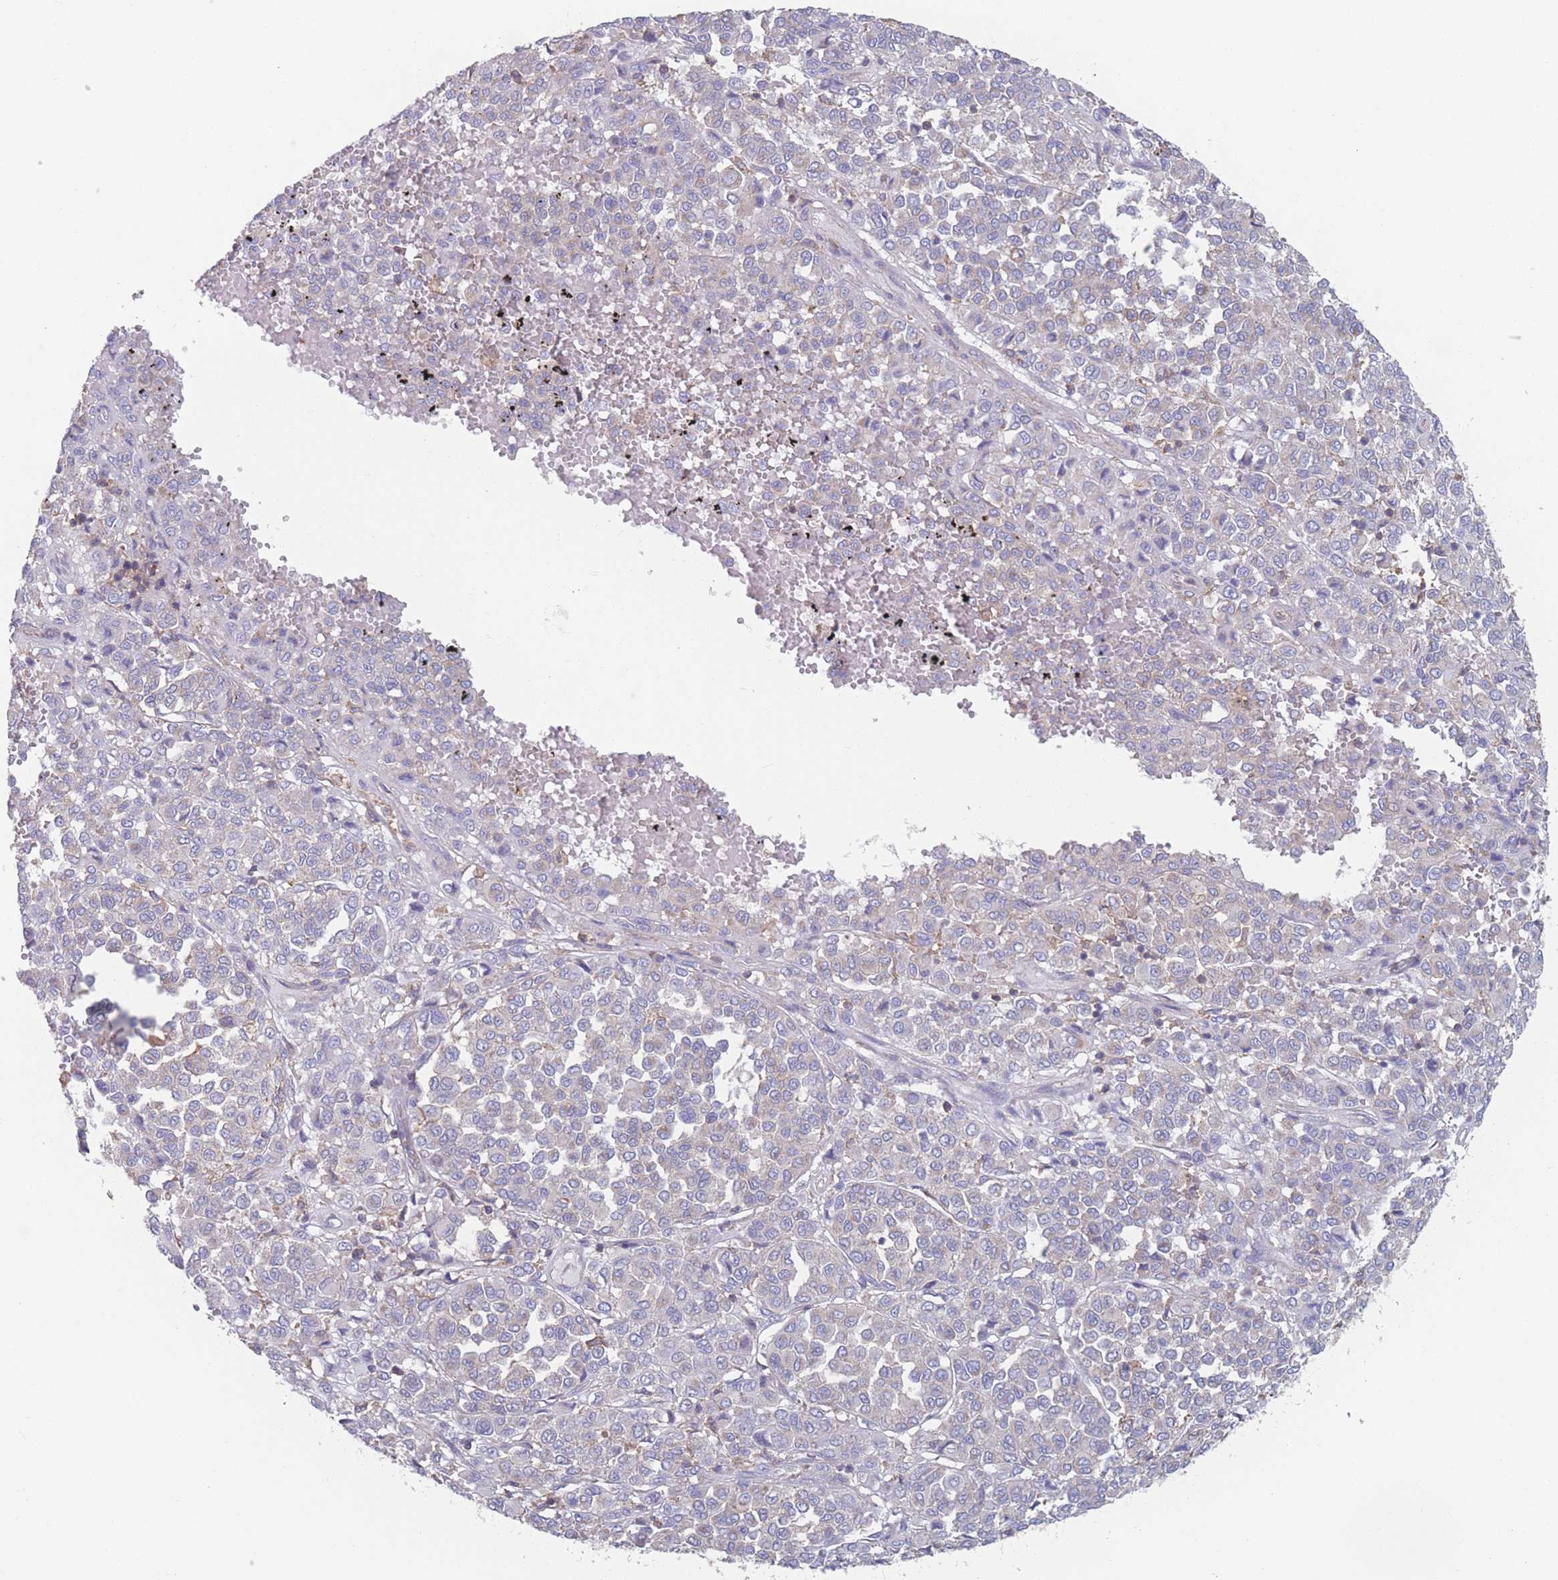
{"staining": {"intensity": "moderate", "quantity": "<25%", "location": "cytoplasmic/membranous"}, "tissue": "melanoma", "cell_type": "Tumor cells", "image_type": "cancer", "snomed": [{"axis": "morphology", "description": "Malignant melanoma, Metastatic site"}, {"axis": "topography", "description": "Pancreas"}], "caption": "IHC staining of melanoma, which shows low levels of moderate cytoplasmic/membranous positivity in approximately <25% of tumor cells indicating moderate cytoplasmic/membranous protein staining. The staining was performed using DAB (brown) for protein detection and nuclei were counterstained in hematoxylin (blue).", "gene": "ADH1A", "patient": {"sex": "female", "age": 30}}